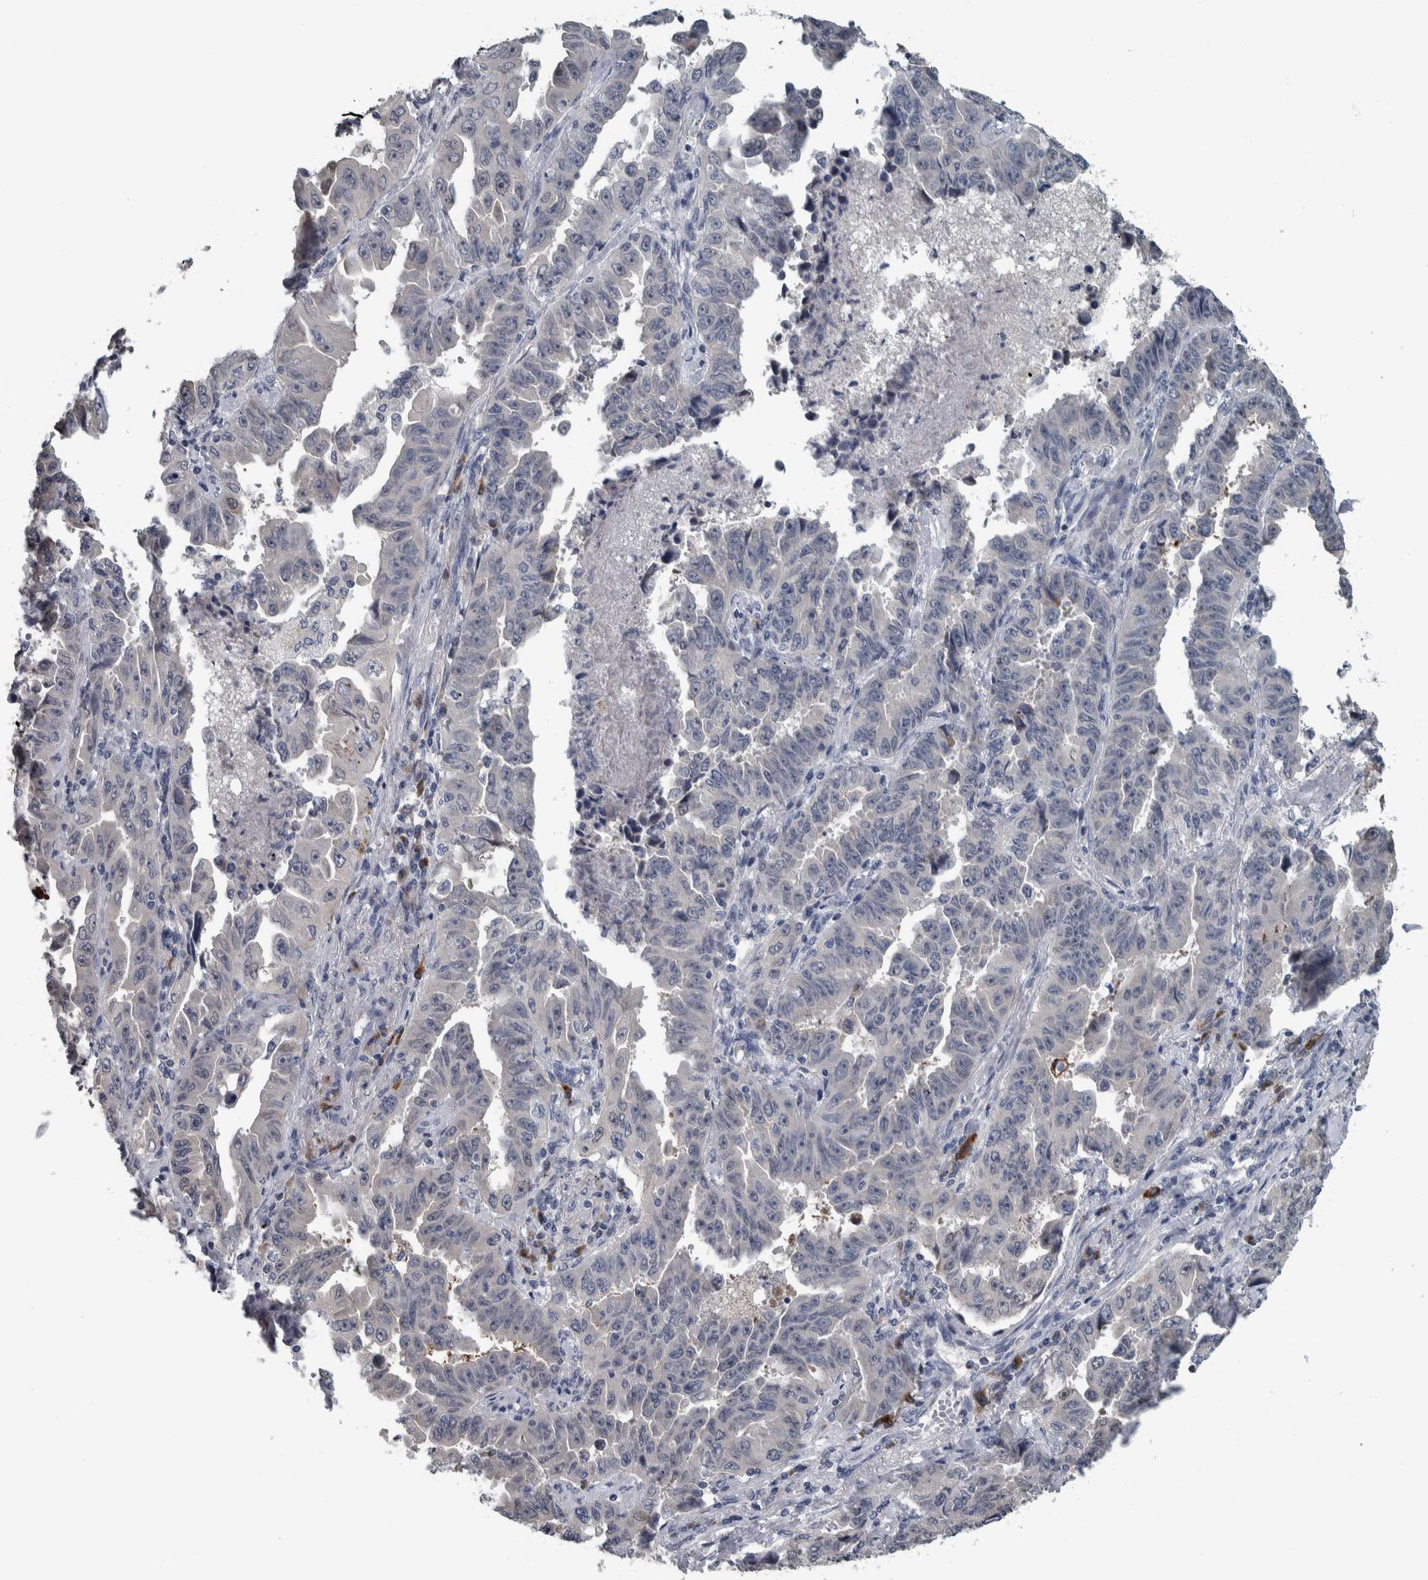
{"staining": {"intensity": "negative", "quantity": "none", "location": "none"}, "tissue": "lung cancer", "cell_type": "Tumor cells", "image_type": "cancer", "snomed": [{"axis": "morphology", "description": "Adenocarcinoma, NOS"}, {"axis": "topography", "description": "Lung"}], "caption": "Adenocarcinoma (lung) stained for a protein using immunohistochemistry (IHC) reveals no staining tumor cells.", "gene": "CAVIN4", "patient": {"sex": "female", "age": 51}}